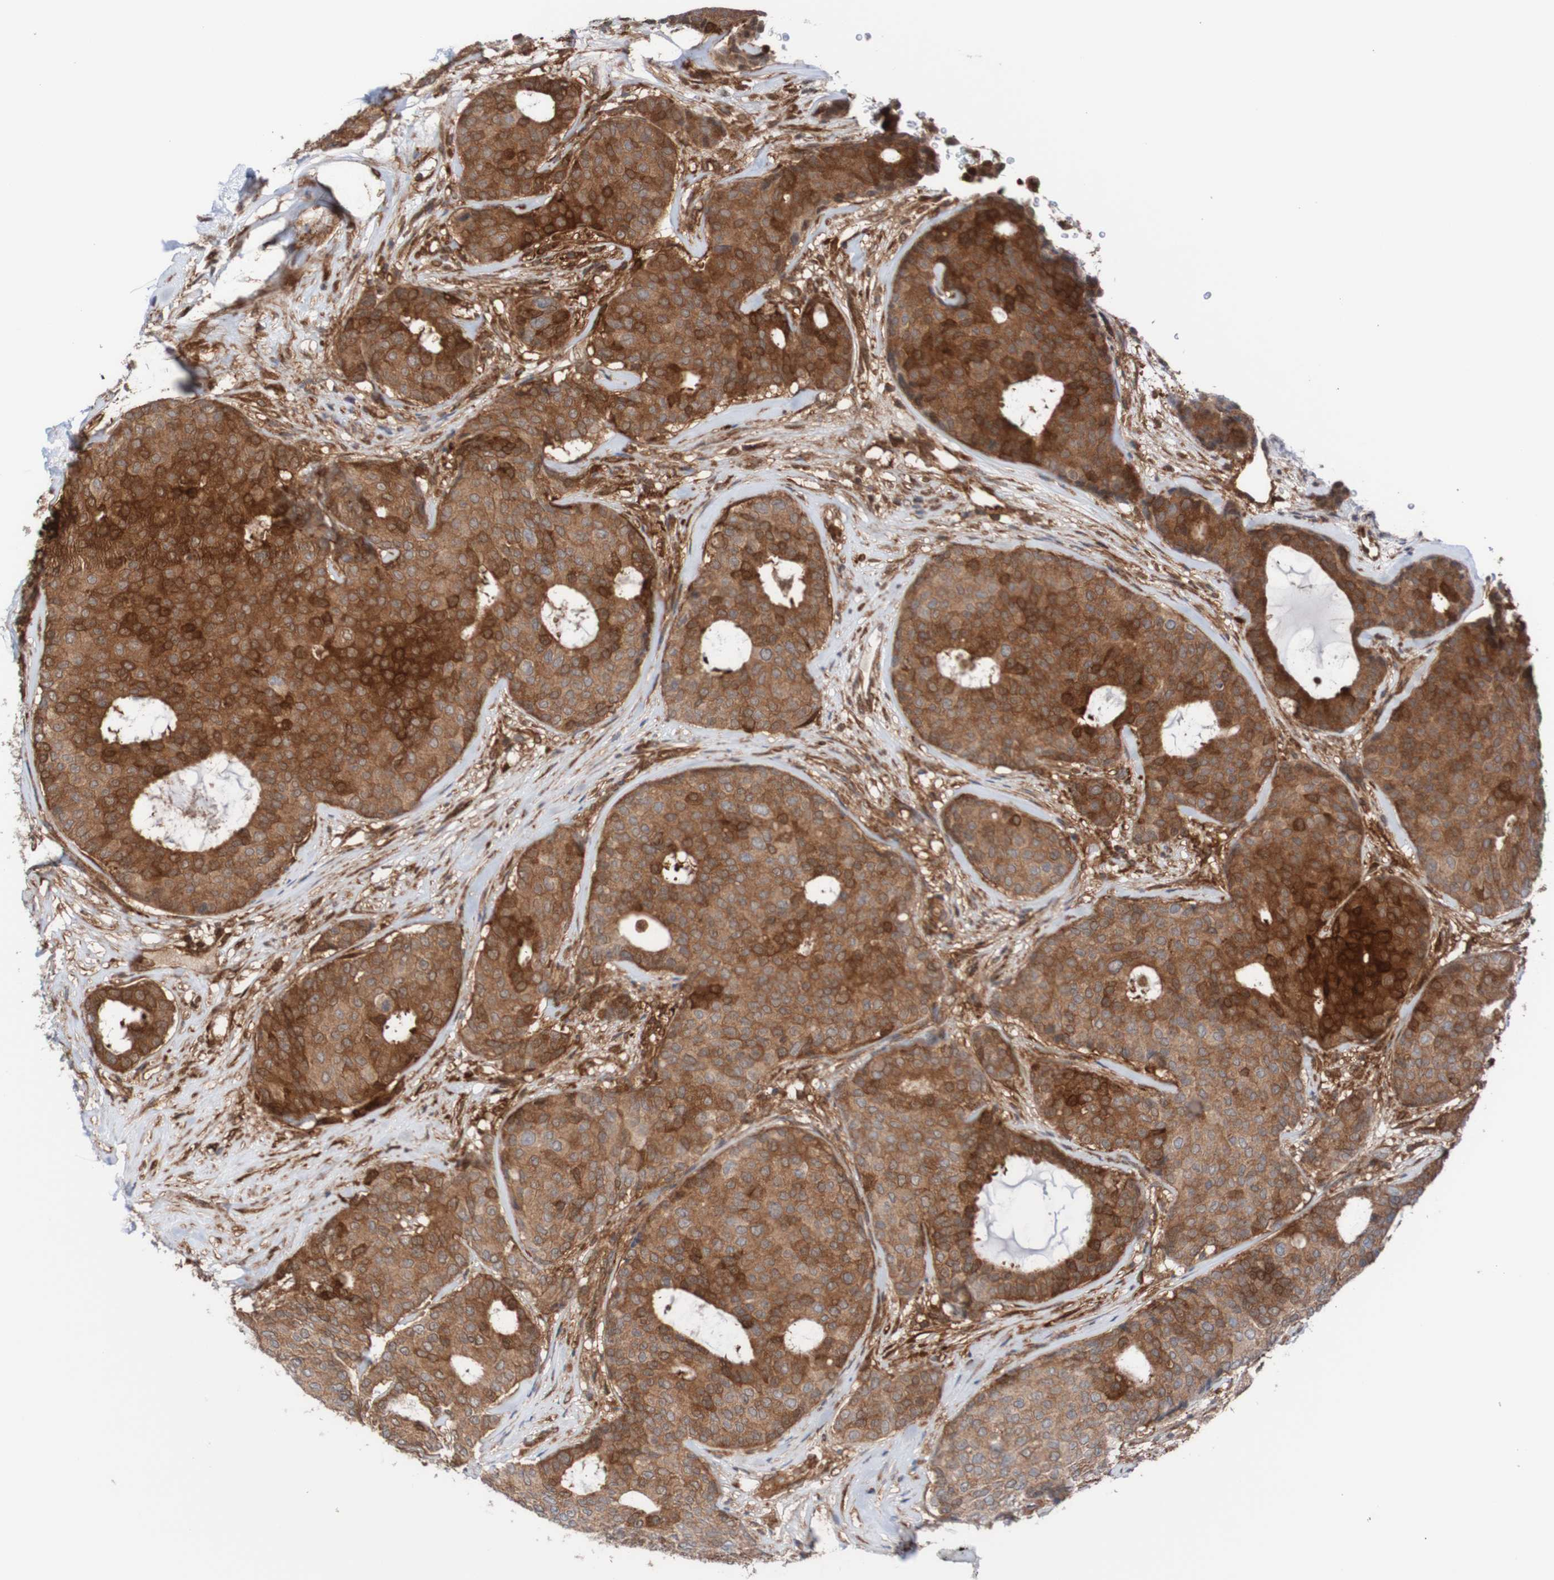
{"staining": {"intensity": "moderate", "quantity": ">75%", "location": "cytoplasmic/membranous"}, "tissue": "breast cancer", "cell_type": "Tumor cells", "image_type": "cancer", "snomed": [{"axis": "morphology", "description": "Duct carcinoma"}, {"axis": "topography", "description": "Breast"}], "caption": "Protein expression analysis of human invasive ductal carcinoma (breast) reveals moderate cytoplasmic/membranous staining in about >75% of tumor cells.", "gene": "RIGI", "patient": {"sex": "female", "age": 75}}